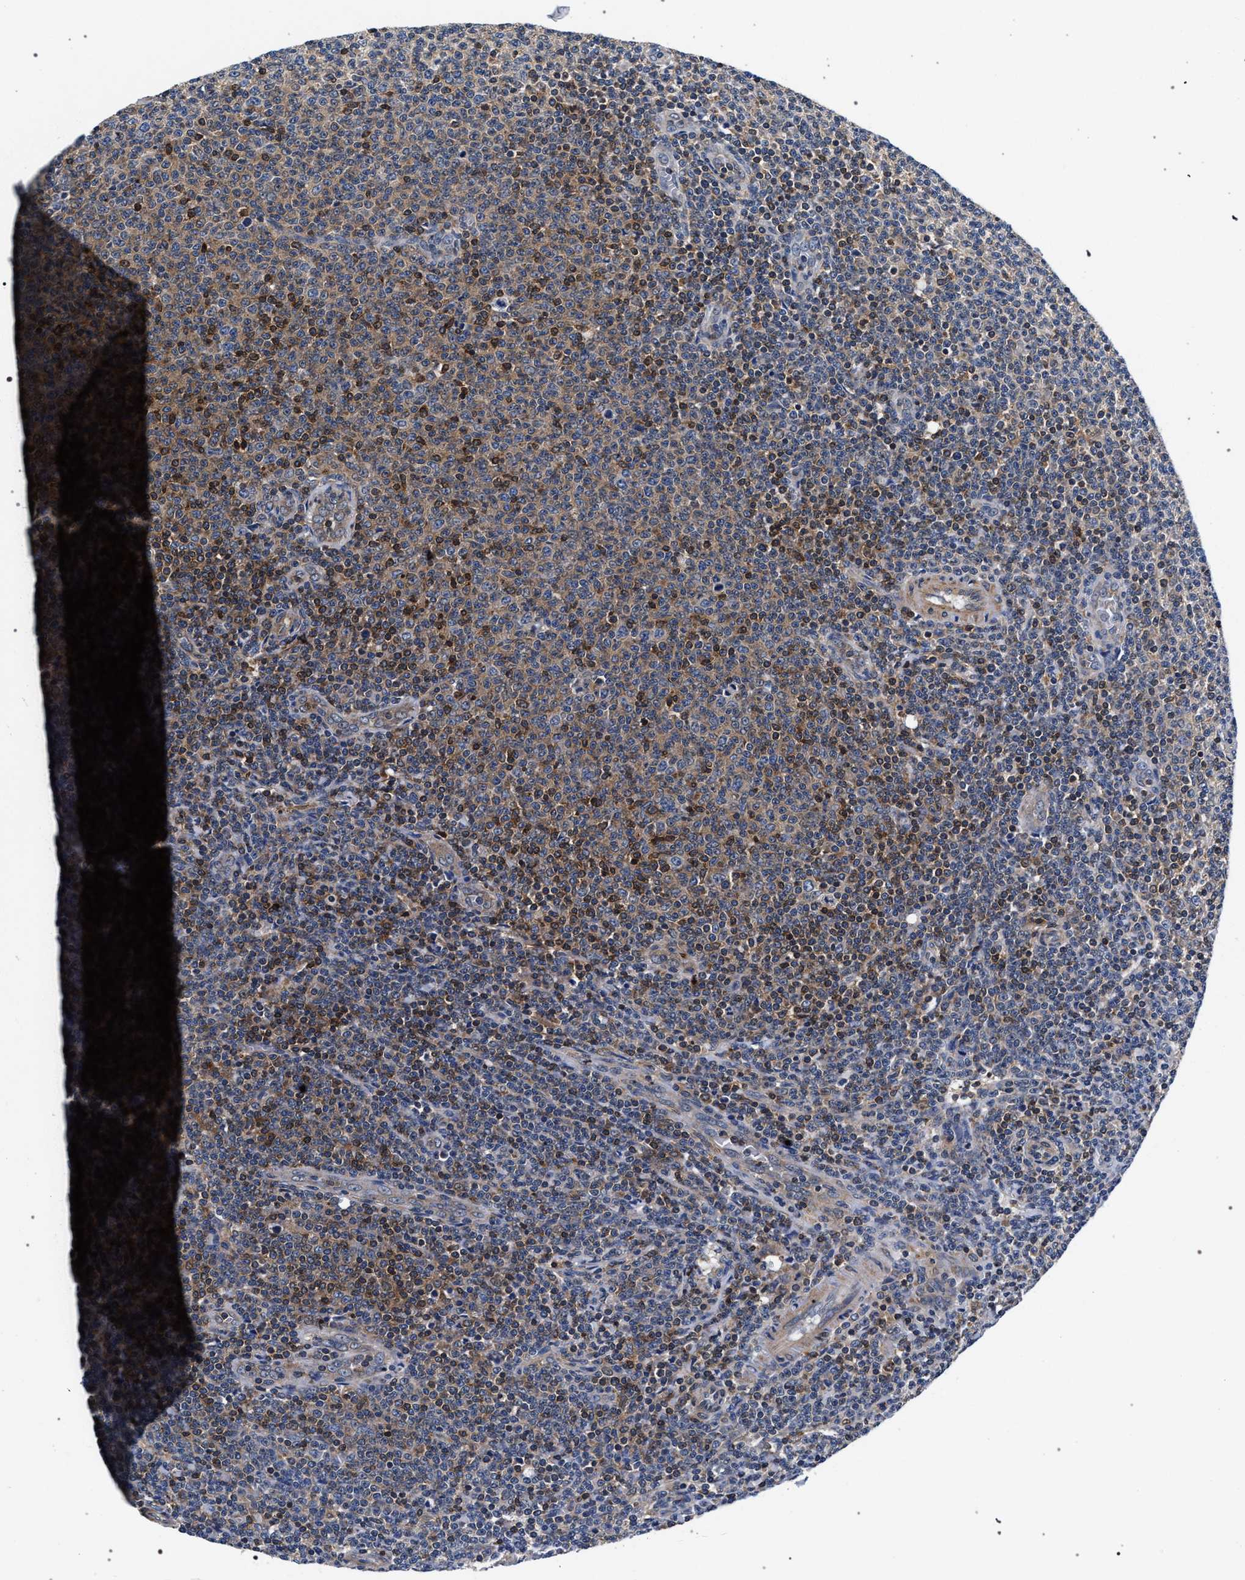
{"staining": {"intensity": "weak", "quantity": "25%-75%", "location": "cytoplasmic/membranous"}, "tissue": "lymphoma", "cell_type": "Tumor cells", "image_type": "cancer", "snomed": [{"axis": "morphology", "description": "Malignant lymphoma, non-Hodgkin's type, Low grade"}, {"axis": "topography", "description": "Lymph node"}], "caption": "Immunohistochemistry histopathology image of neoplastic tissue: human malignant lymphoma, non-Hodgkin's type (low-grade) stained using immunohistochemistry demonstrates low levels of weak protein expression localized specifically in the cytoplasmic/membranous of tumor cells, appearing as a cytoplasmic/membranous brown color.", "gene": "LASP1", "patient": {"sex": "male", "age": 66}}